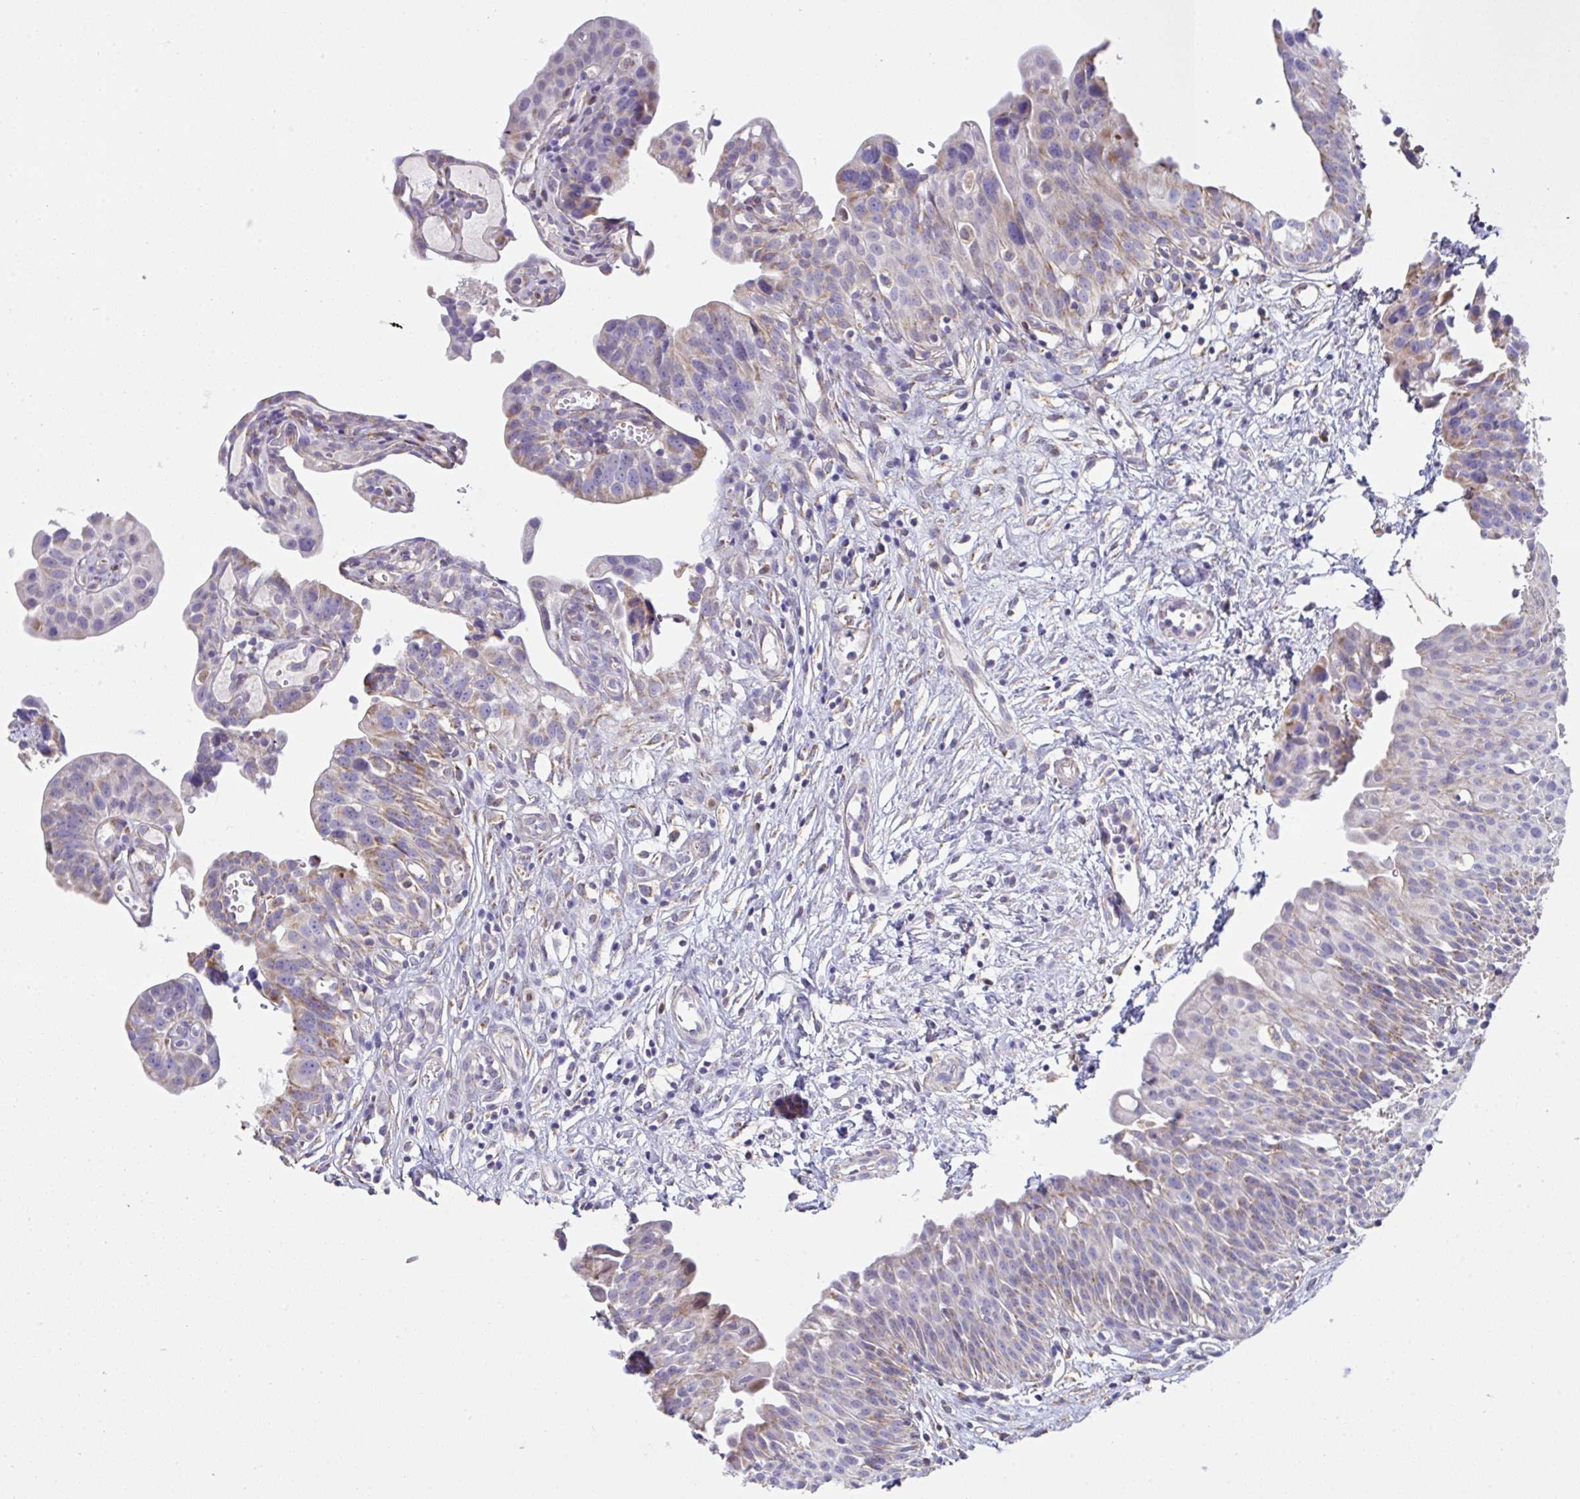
{"staining": {"intensity": "moderate", "quantity": ">75%", "location": "cytoplasmic/membranous"}, "tissue": "urinary bladder", "cell_type": "Urothelial cells", "image_type": "normal", "snomed": [{"axis": "morphology", "description": "Normal tissue, NOS"}, {"axis": "topography", "description": "Urinary bladder"}], "caption": "Brown immunohistochemical staining in benign urinary bladder demonstrates moderate cytoplasmic/membranous expression in about >75% of urothelial cells.", "gene": "DOK7", "patient": {"sex": "male", "age": 51}}